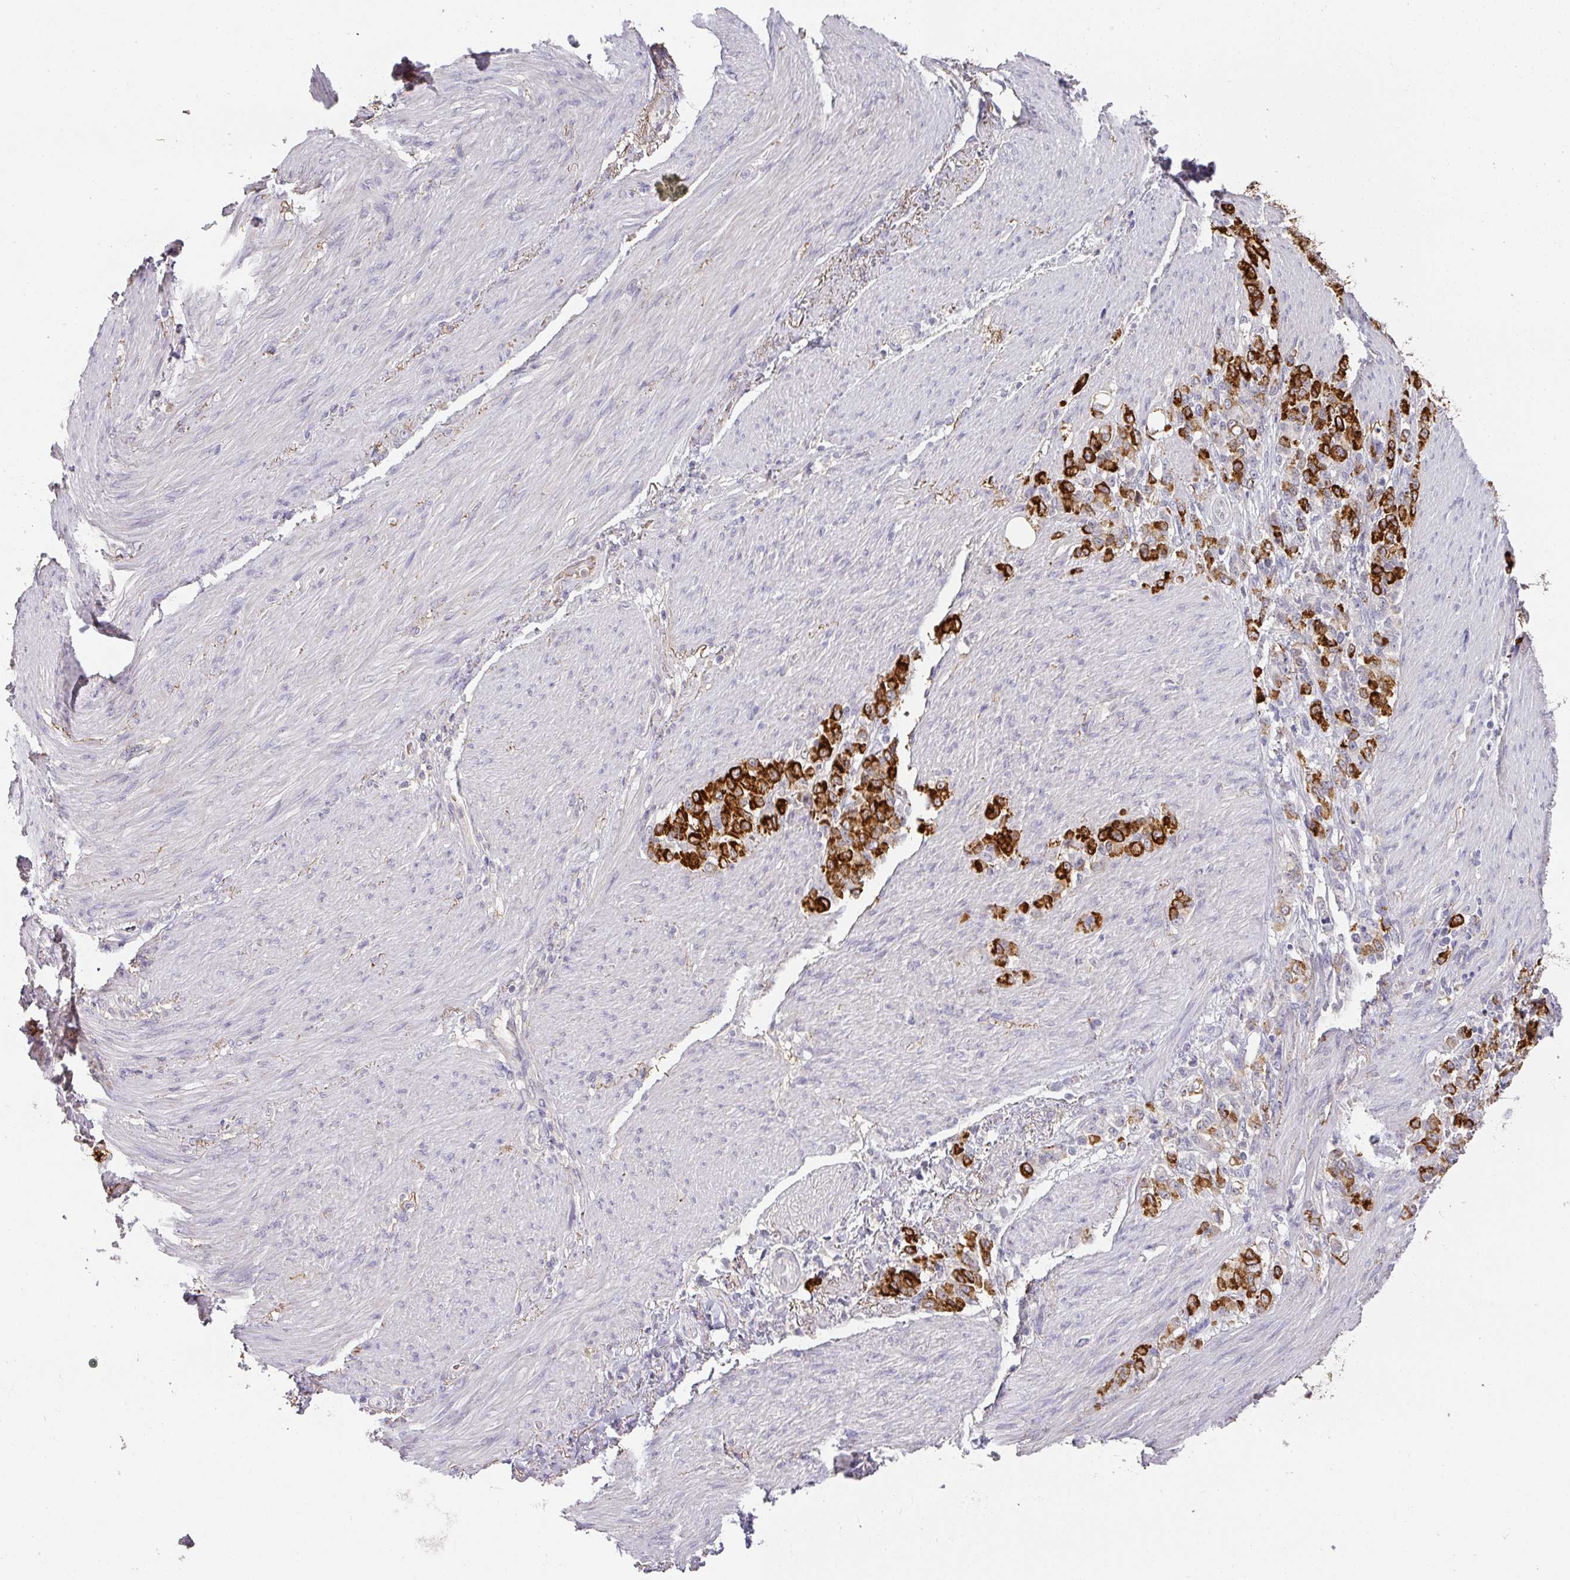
{"staining": {"intensity": "strong", "quantity": ">75%", "location": "cytoplasmic/membranous"}, "tissue": "stomach cancer", "cell_type": "Tumor cells", "image_type": "cancer", "snomed": [{"axis": "morphology", "description": "Adenocarcinoma, NOS"}, {"axis": "topography", "description": "Stomach"}], "caption": "High-power microscopy captured an immunohistochemistry micrograph of stomach cancer, revealing strong cytoplasmic/membranous staining in about >75% of tumor cells. The protein is shown in brown color, while the nuclei are stained blue.", "gene": "FOXN4", "patient": {"sex": "female", "age": 79}}